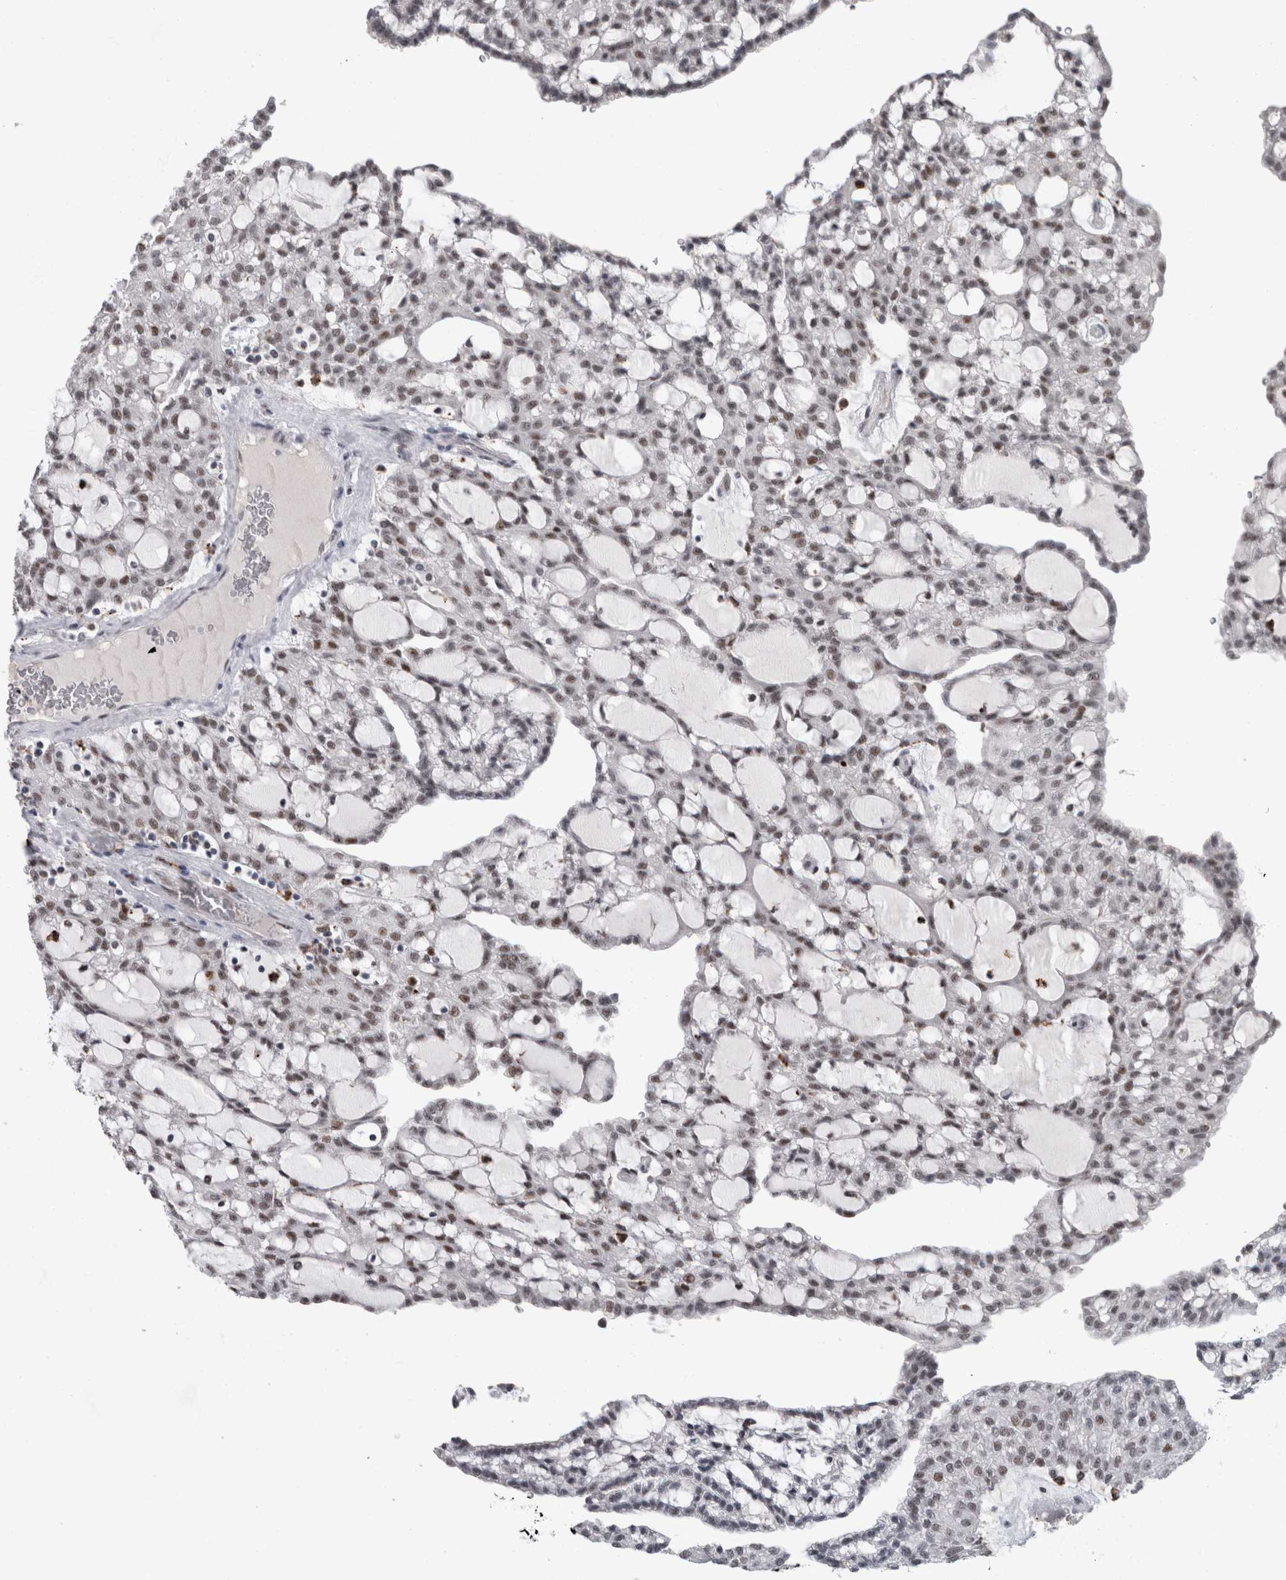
{"staining": {"intensity": "weak", "quantity": ">75%", "location": "nuclear"}, "tissue": "renal cancer", "cell_type": "Tumor cells", "image_type": "cancer", "snomed": [{"axis": "morphology", "description": "Adenocarcinoma, NOS"}, {"axis": "topography", "description": "Kidney"}], "caption": "High-power microscopy captured an IHC micrograph of renal cancer, revealing weak nuclear positivity in approximately >75% of tumor cells.", "gene": "POLD2", "patient": {"sex": "male", "age": 63}}